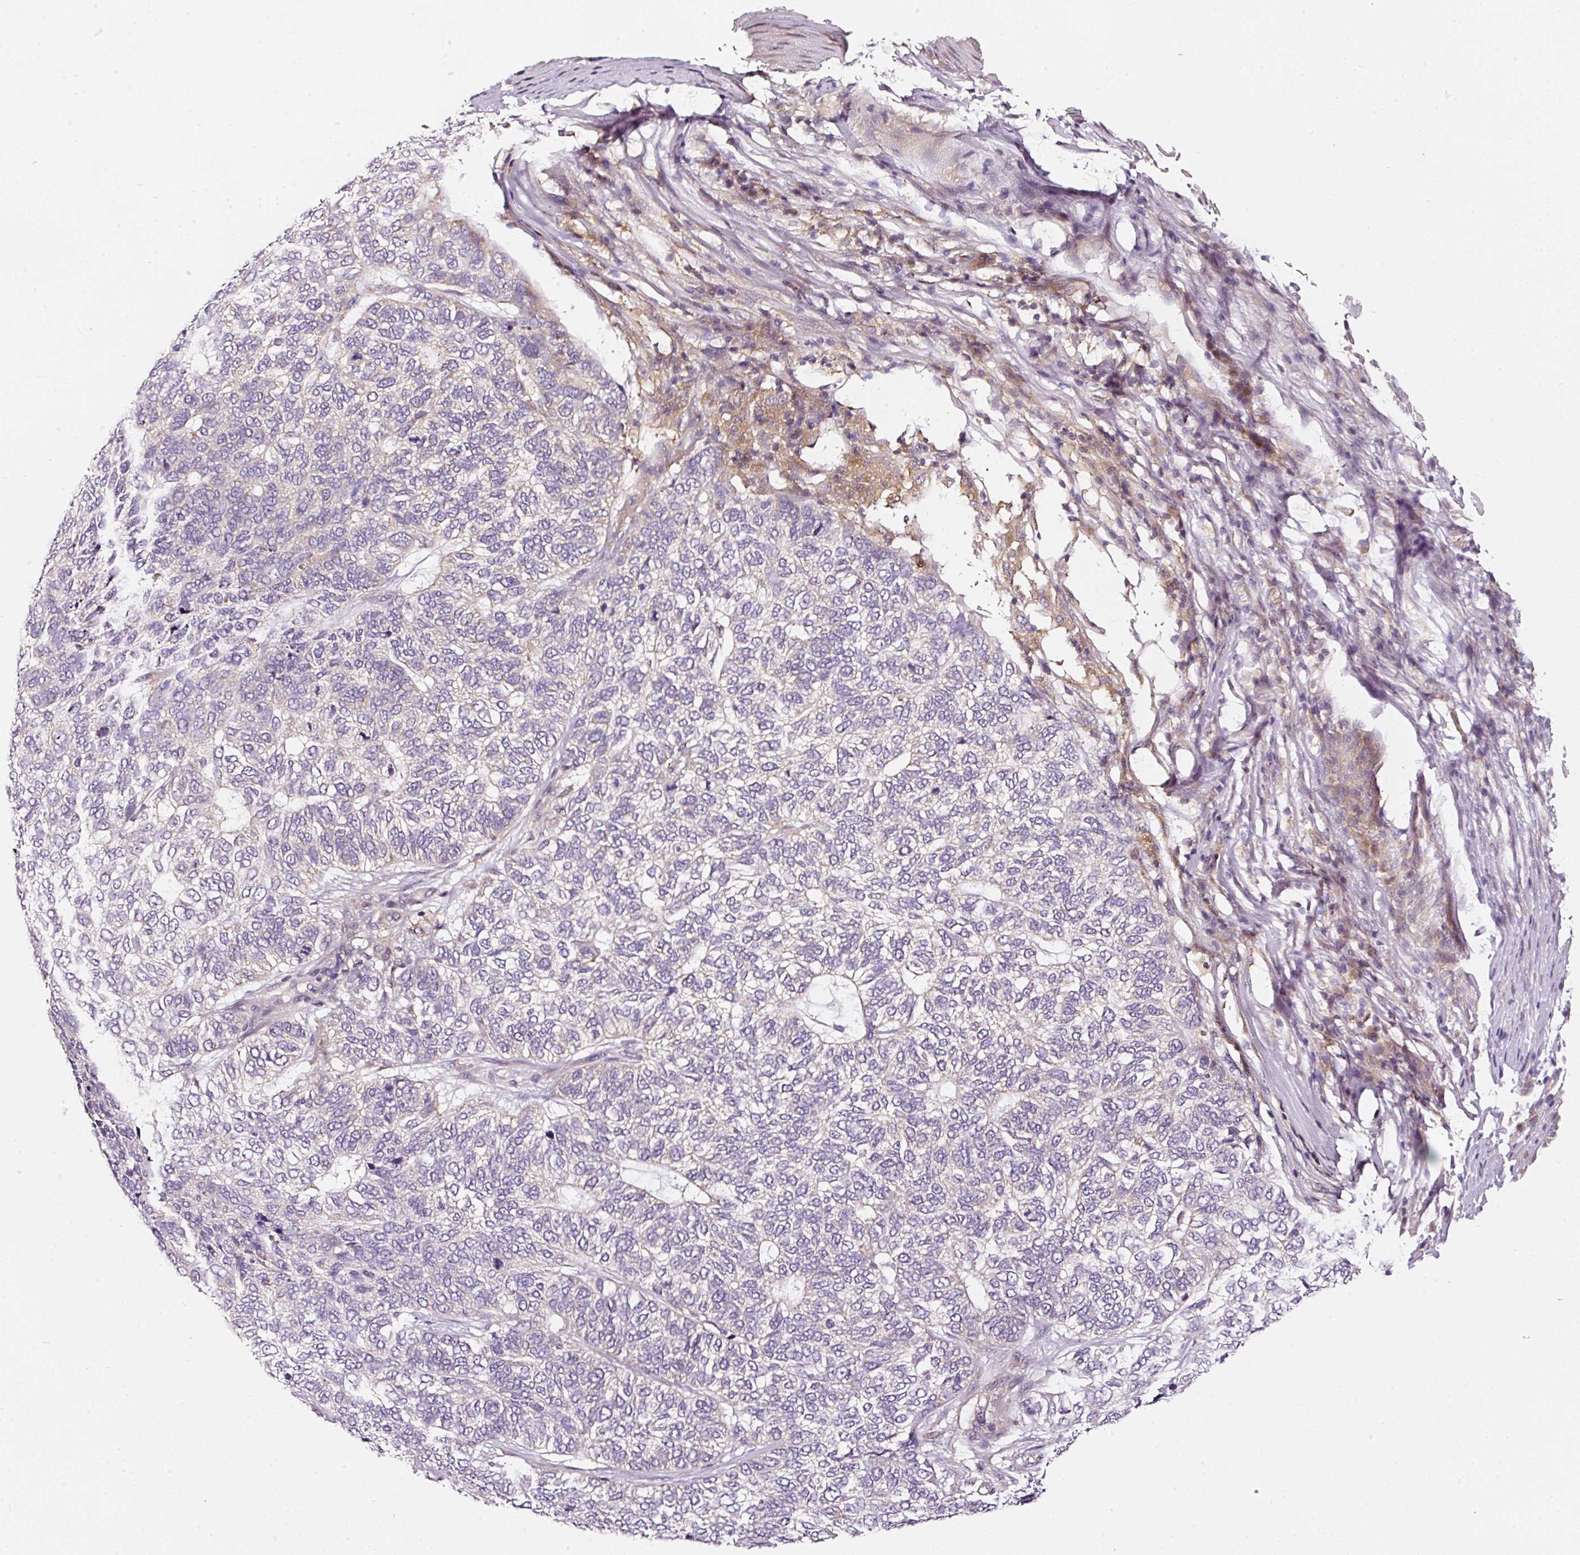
{"staining": {"intensity": "negative", "quantity": "none", "location": "none"}, "tissue": "skin cancer", "cell_type": "Tumor cells", "image_type": "cancer", "snomed": [{"axis": "morphology", "description": "Basal cell carcinoma"}, {"axis": "topography", "description": "Skin"}], "caption": "Immunohistochemistry (IHC) image of neoplastic tissue: human skin cancer (basal cell carcinoma) stained with DAB displays no significant protein positivity in tumor cells. (DAB (3,3'-diaminobenzidine) IHC visualized using brightfield microscopy, high magnification).", "gene": "NAPA", "patient": {"sex": "female", "age": 65}}